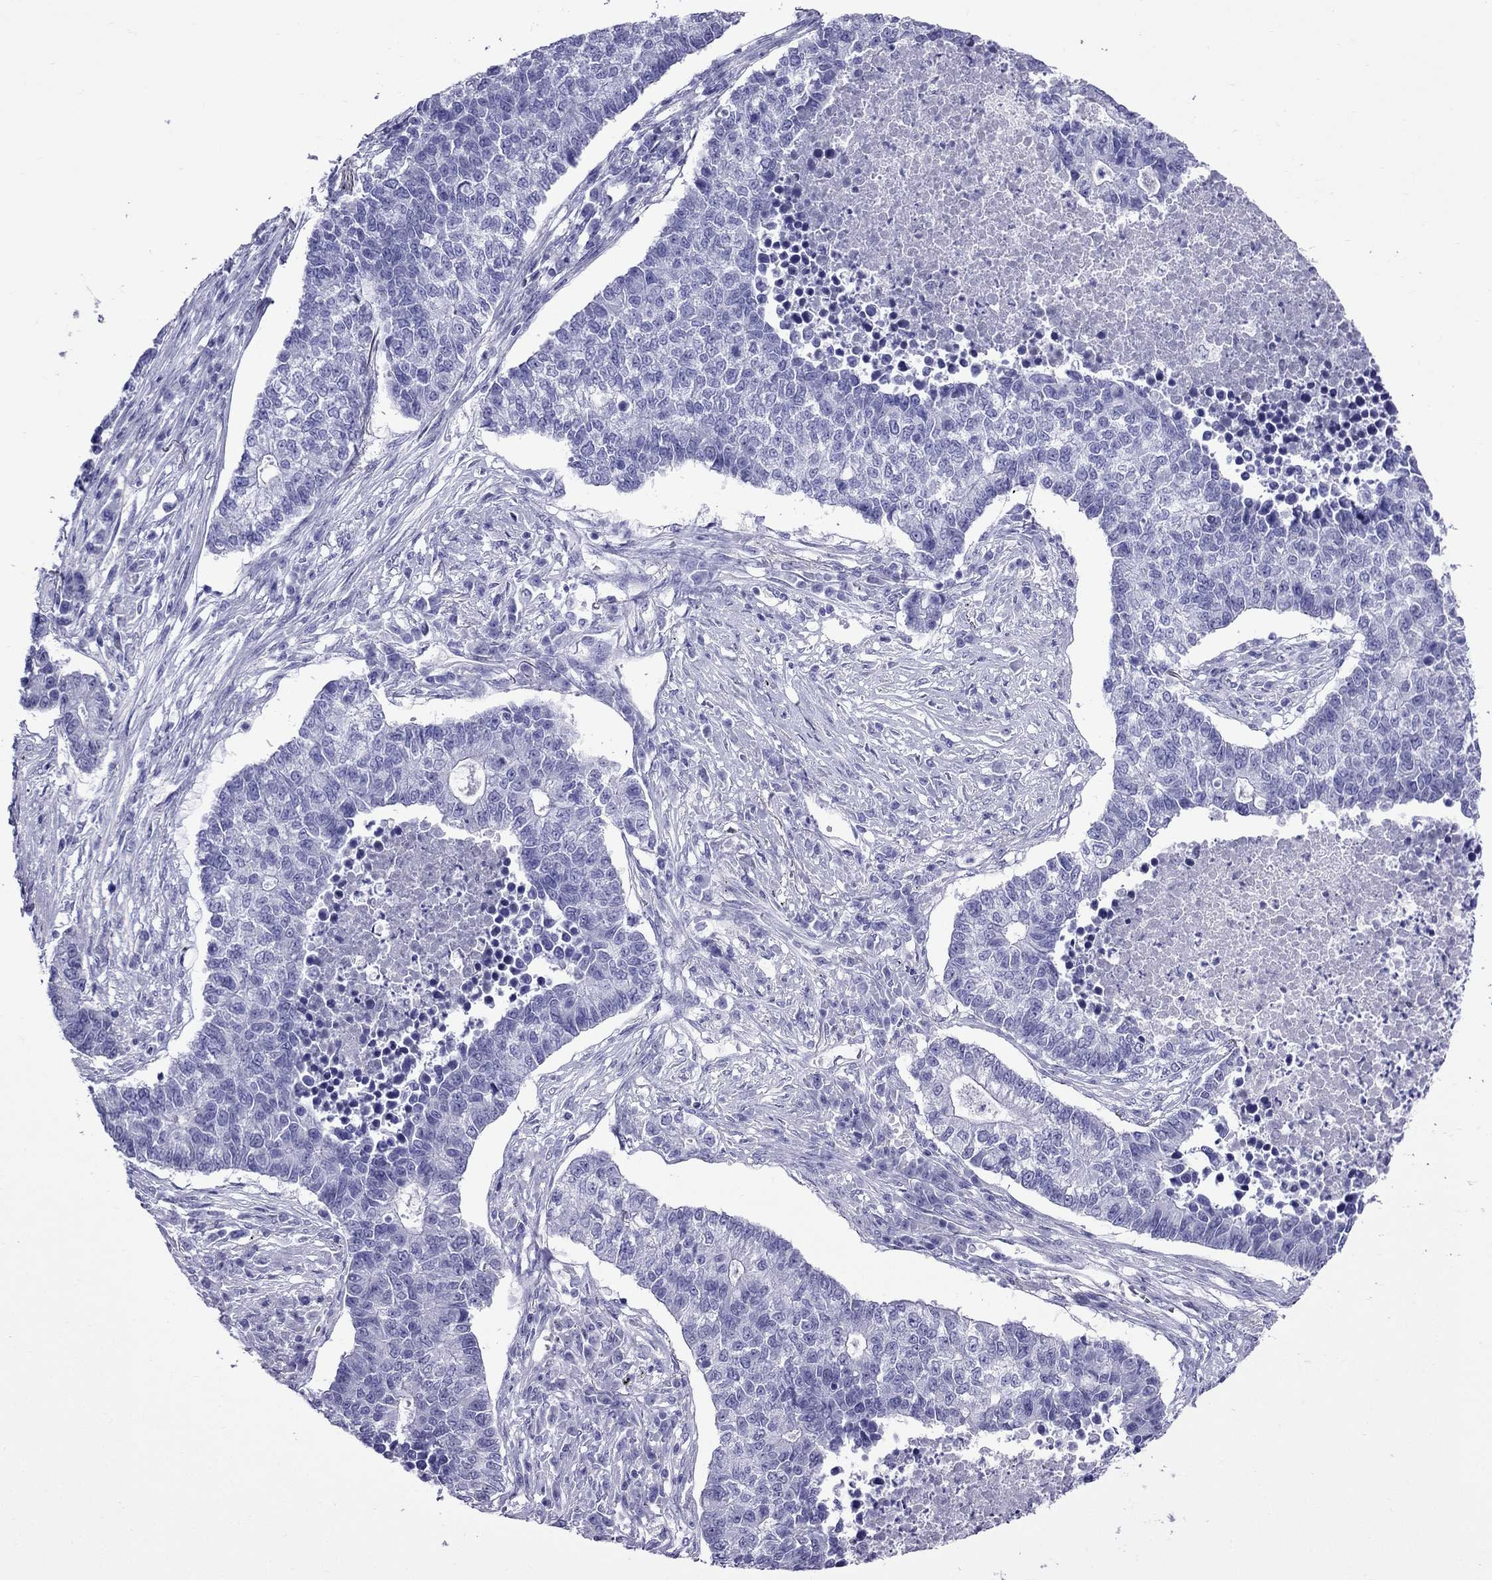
{"staining": {"intensity": "negative", "quantity": "none", "location": "none"}, "tissue": "lung cancer", "cell_type": "Tumor cells", "image_type": "cancer", "snomed": [{"axis": "morphology", "description": "Adenocarcinoma, NOS"}, {"axis": "topography", "description": "Lung"}], "caption": "Micrograph shows no protein positivity in tumor cells of lung cancer tissue. The staining is performed using DAB (3,3'-diaminobenzidine) brown chromogen with nuclei counter-stained in using hematoxylin.", "gene": "CRYBA1", "patient": {"sex": "male", "age": 57}}